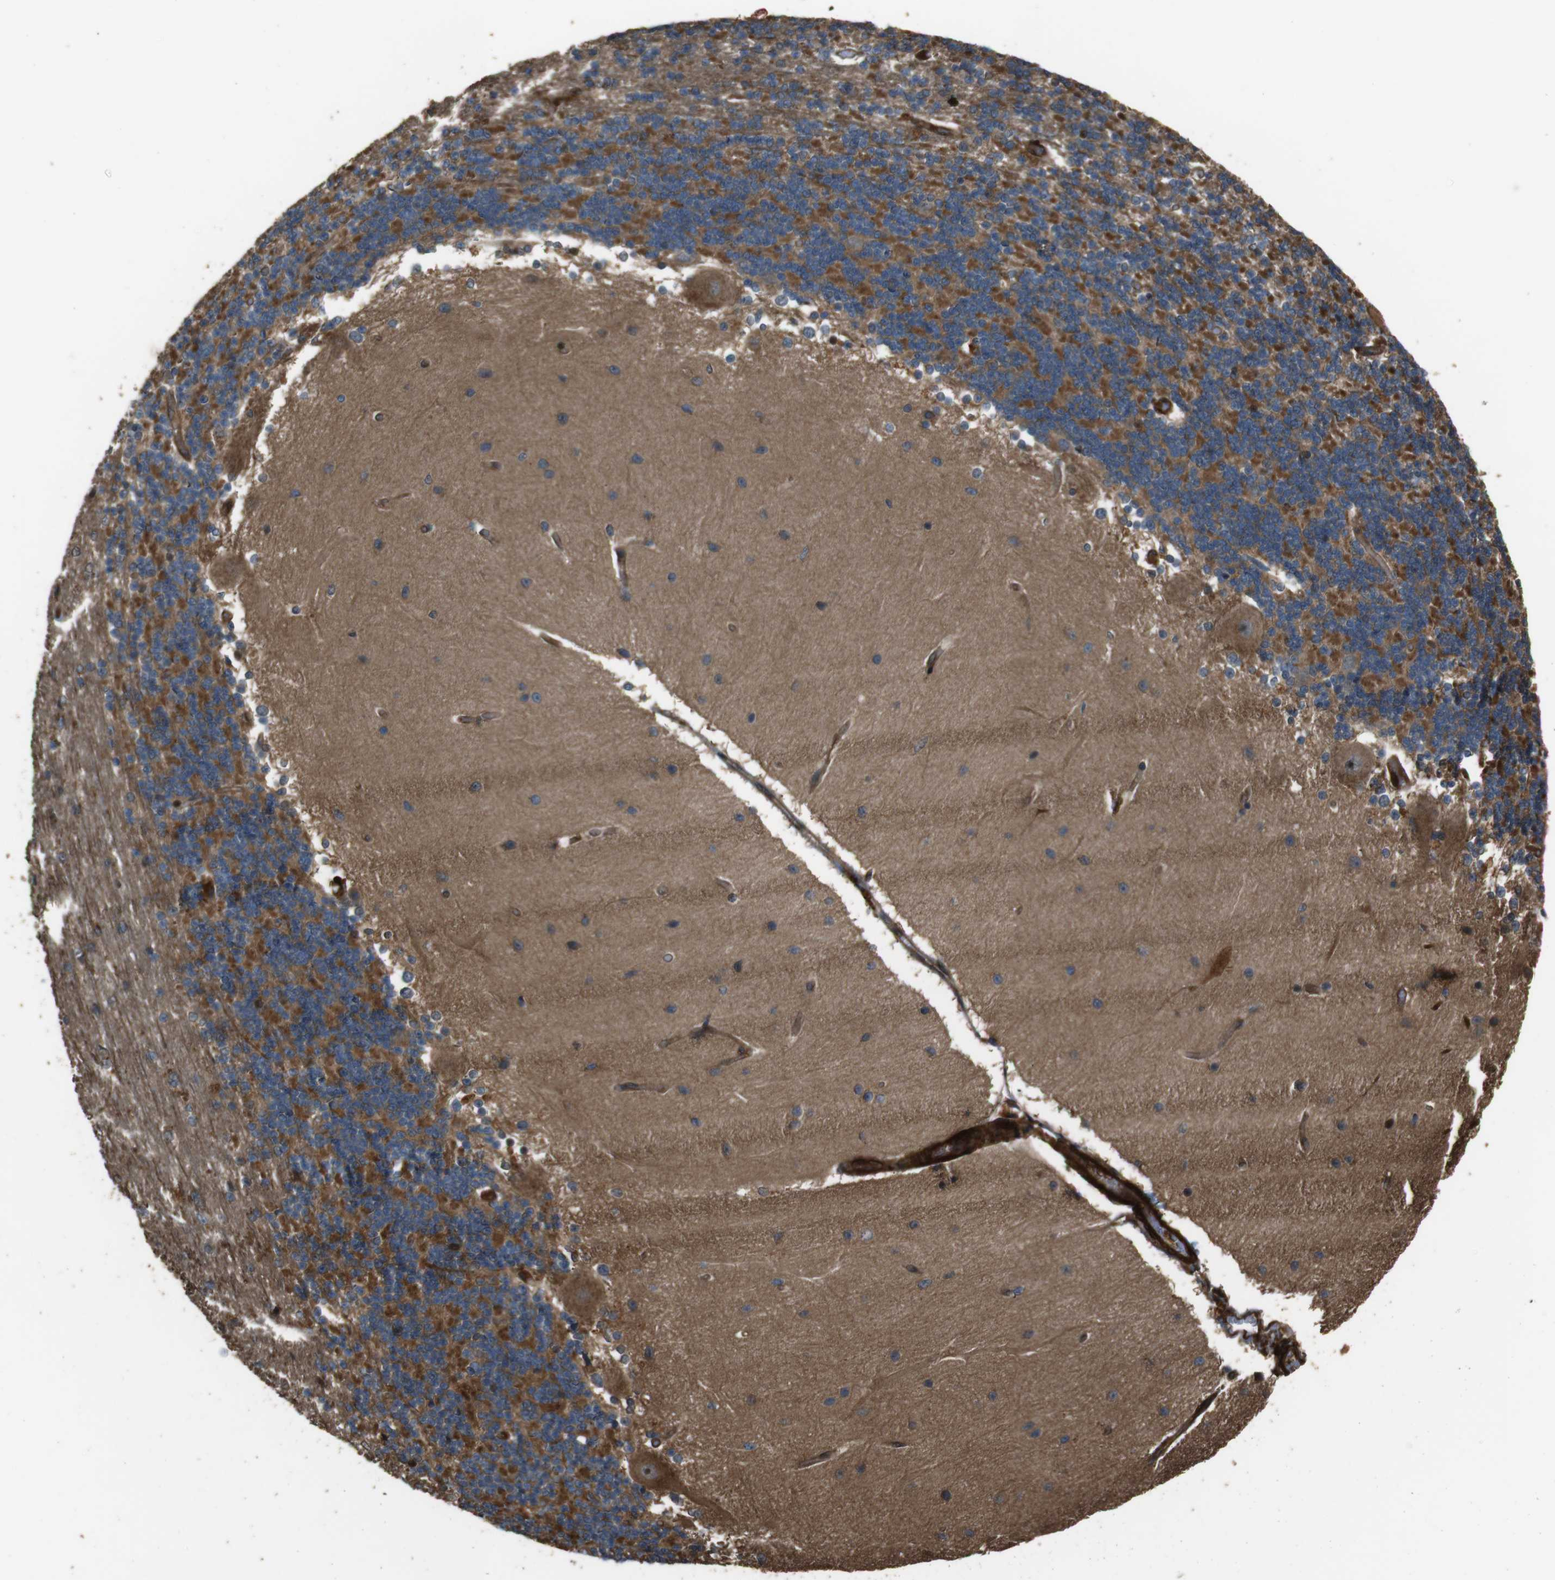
{"staining": {"intensity": "moderate", "quantity": "25%-75%", "location": "cytoplasmic/membranous"}, "tissue": "cerebellum", "cell_type": "Cells in granular layer", "image_type": "normal", "snomed": [{"axis": "morphology", "description": "Normal tissue, NOS"}, {"axis": "topography", "description": "Cerebellum"}], "caption": "Immunohistochemistry of benign human cerebellum shows medium levels of moderate cytoplasmic/membranous positivity in approximately 25%-75% of cells in granular layer. Immunohistochemistry stains the protein in brown and the nuclei are stained blue.", "gene": "MSRB3", "patient": {"sex": "female", "age": 54}}